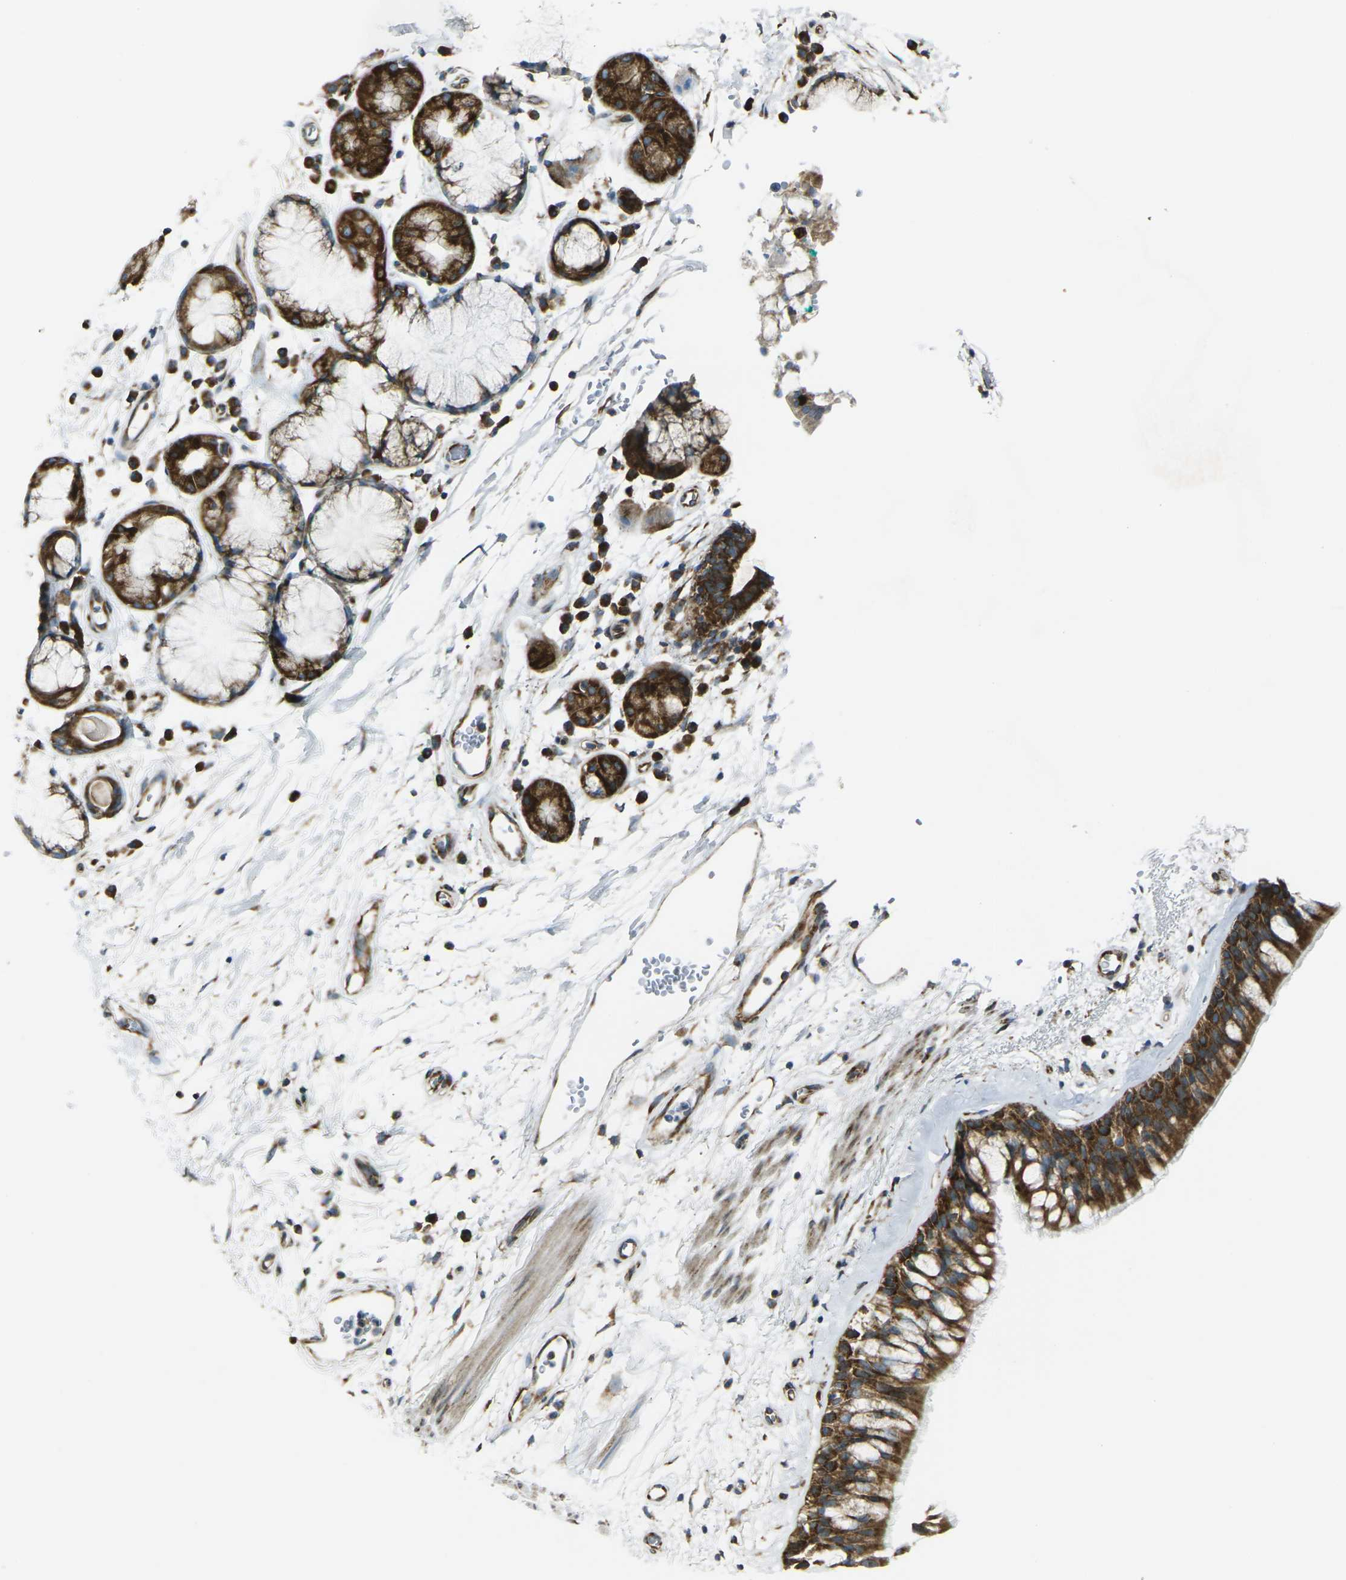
{"staining": {"intensity": "strong", "quantity": ">75%", "location": "cytoplasmic/membranous"}, "tissue": "bronchus", "cell_type": "Respiratory epithelial cells", "image_type": "normal", "snomed": [{"axis": "morphology", "description": "Normal tissue, NOS"}, {"axis": "morphology", "description": "Adenocarcinoma, NOS"}, {"axis": "topography", "description": "Bronchus"}, {"axis": "topography", "description": "Lung"}], "caption": "Approximately >75% of respiratory epithelial cells in benign human bronchus display strong cytoplasmic/membranous protein positivity as visualized by brown immunohistochemical staining.", "gene": "CELSR2", "patient": {"sex": "female", "age": 54}}